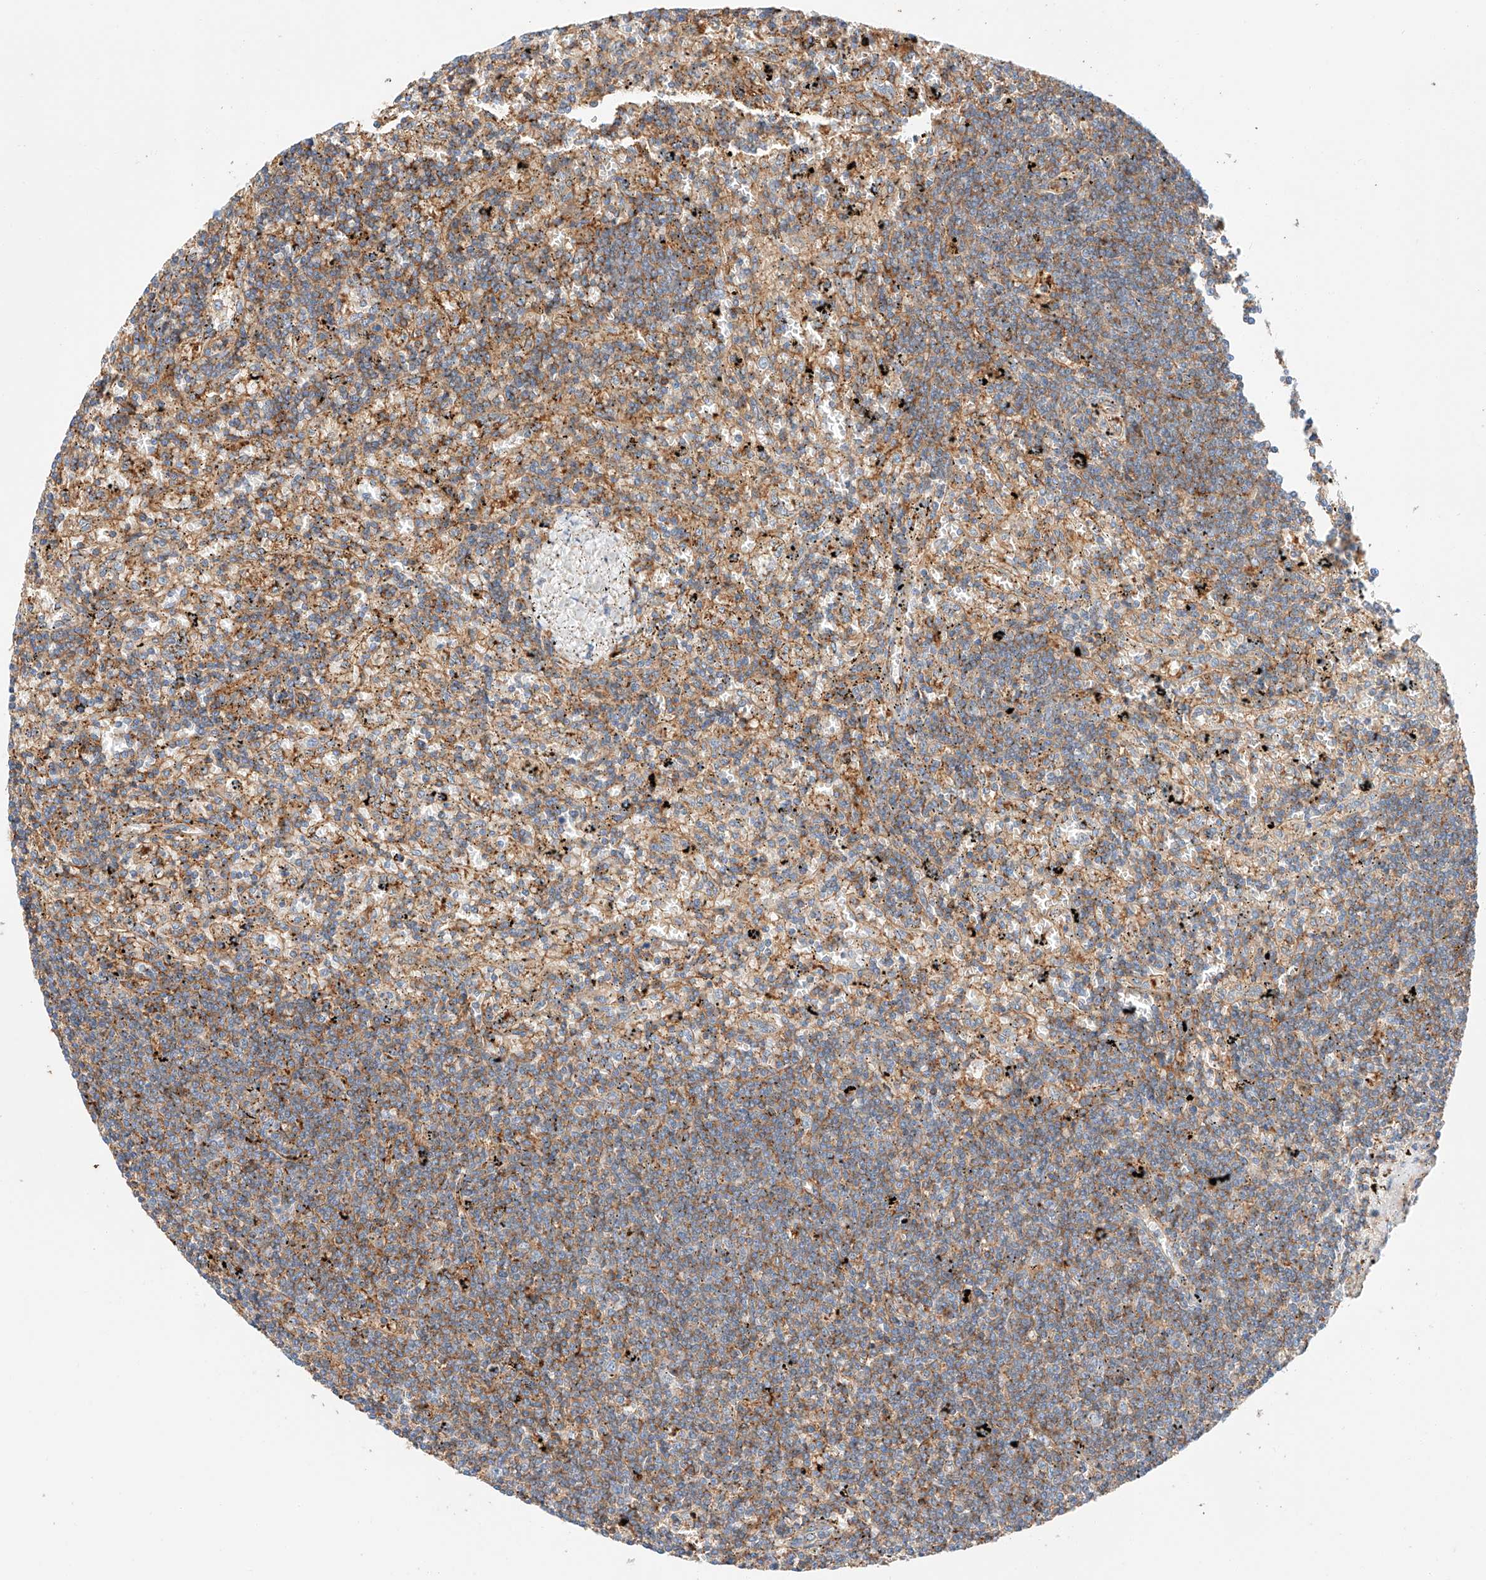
{"staining": {"intensity": "weak", "quantity": "25%-75%", "location": "cytoplasmic/membranous"}, "tissue": "lymphoma", "cell_type": "Tumor cells", "image_type": "cancer", "snomed": [{"axis": "morphology", "description": "Malignant lymphoma, non-Hodgkin's type, Low grade"}, {"axis": "topography", "description": "Spleen"}], "caption": "Malignant lymphoma, non-Hodgkin's type (low-grade) was stained to show a protein in brown. There is low levels of weak cytoplasmic/membranous positivity in about 25%-75% of tumor cells.", "gene": "HAUS4", "patient": {"sex": "male", "age": 76}}